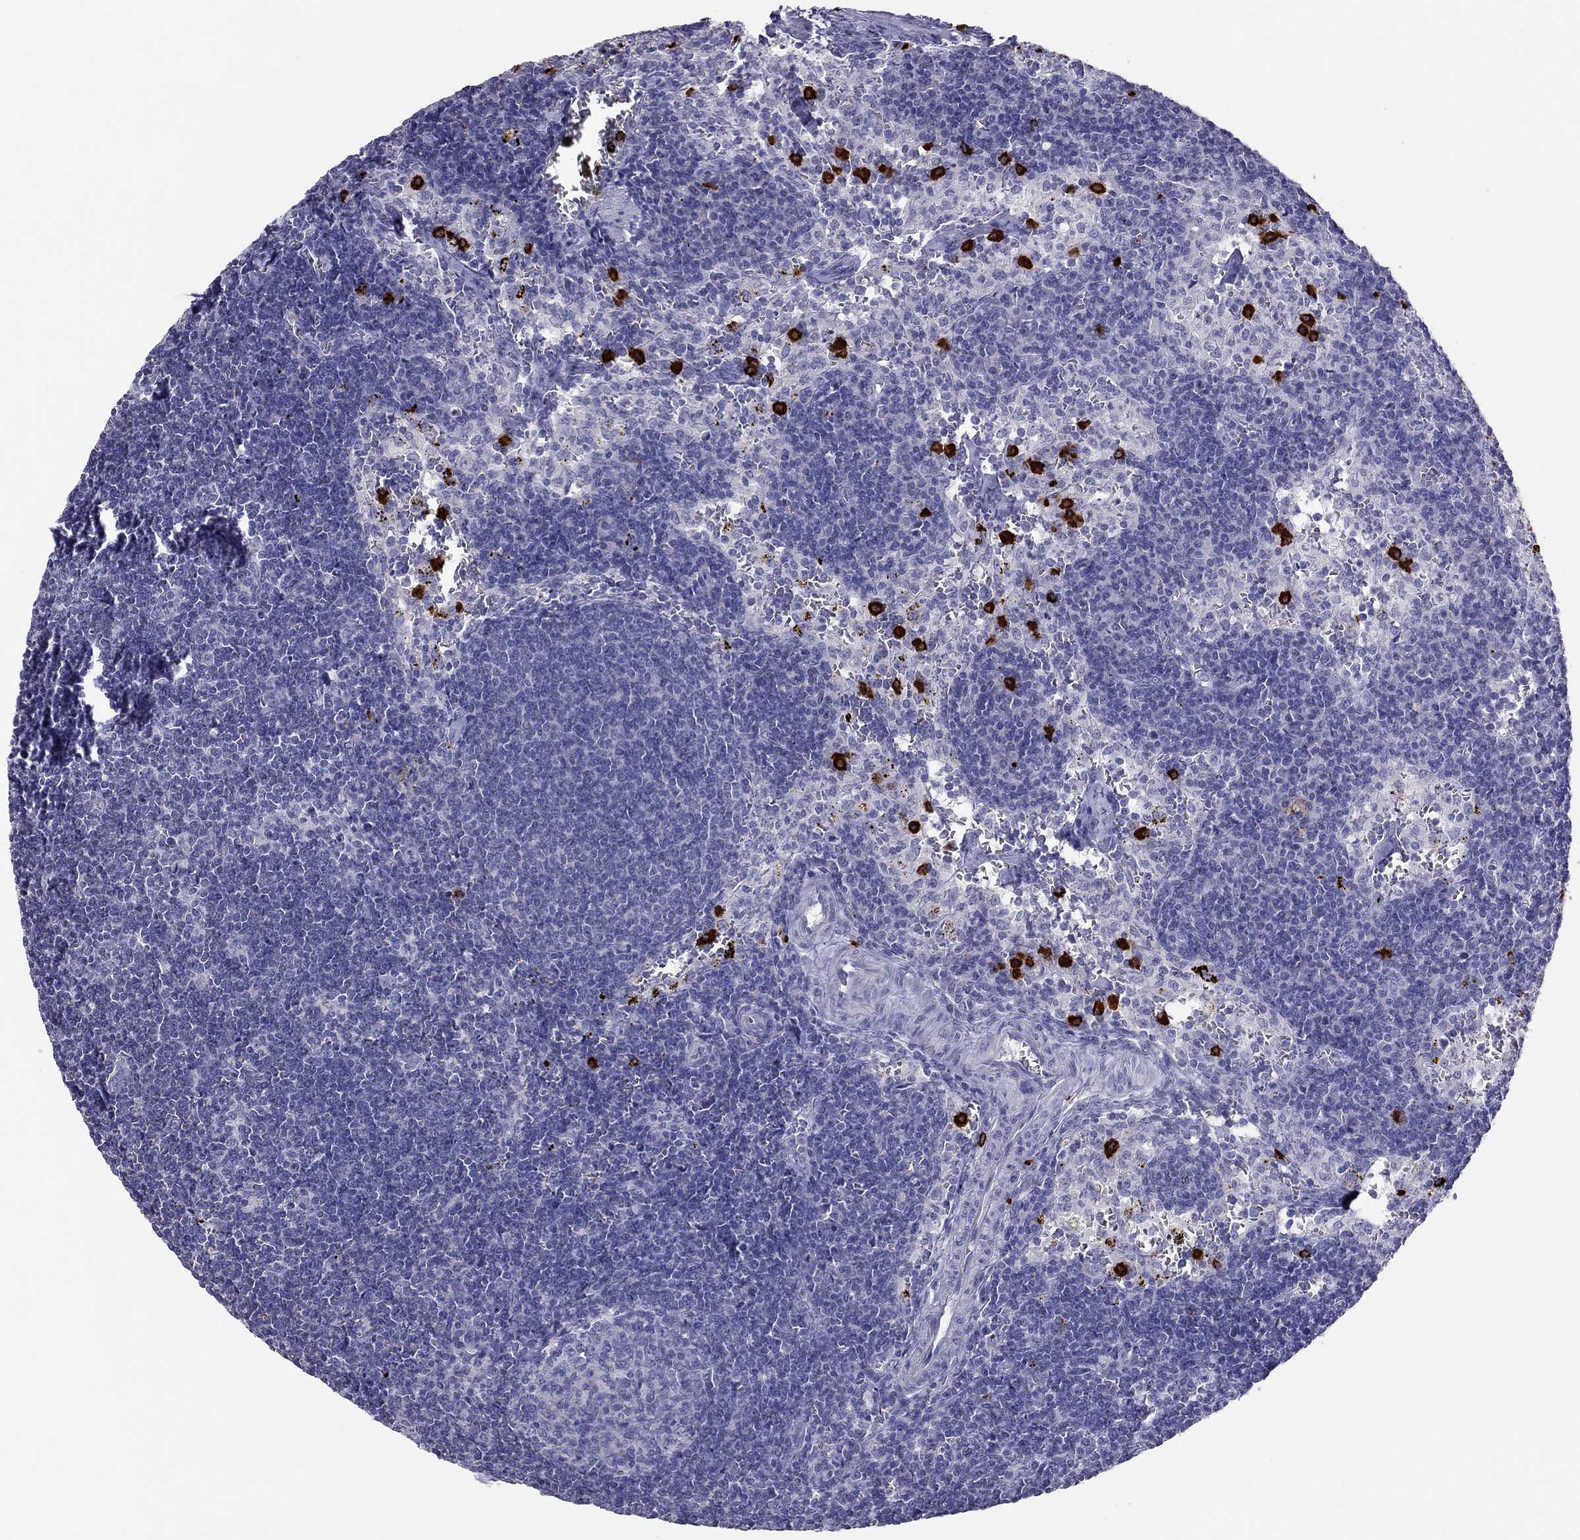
{"staining": {"intensity": "negative", "quantity": "none", "location": "none"}, "tissue": "lymph node", "cell_type": "Germinal center cells", "image_type": "normal", "snomed": [{"axis": "morphology", "description": "Normal tissue, NOS"}, {"axis": "topography", "description": "Lymph node"}], "caption": "A micrograph of lymph node stained for a protein displays no brown staining in germinal center cells.", "gene": "IL17REL", "patient": {"sex": "female", "age": 52}}